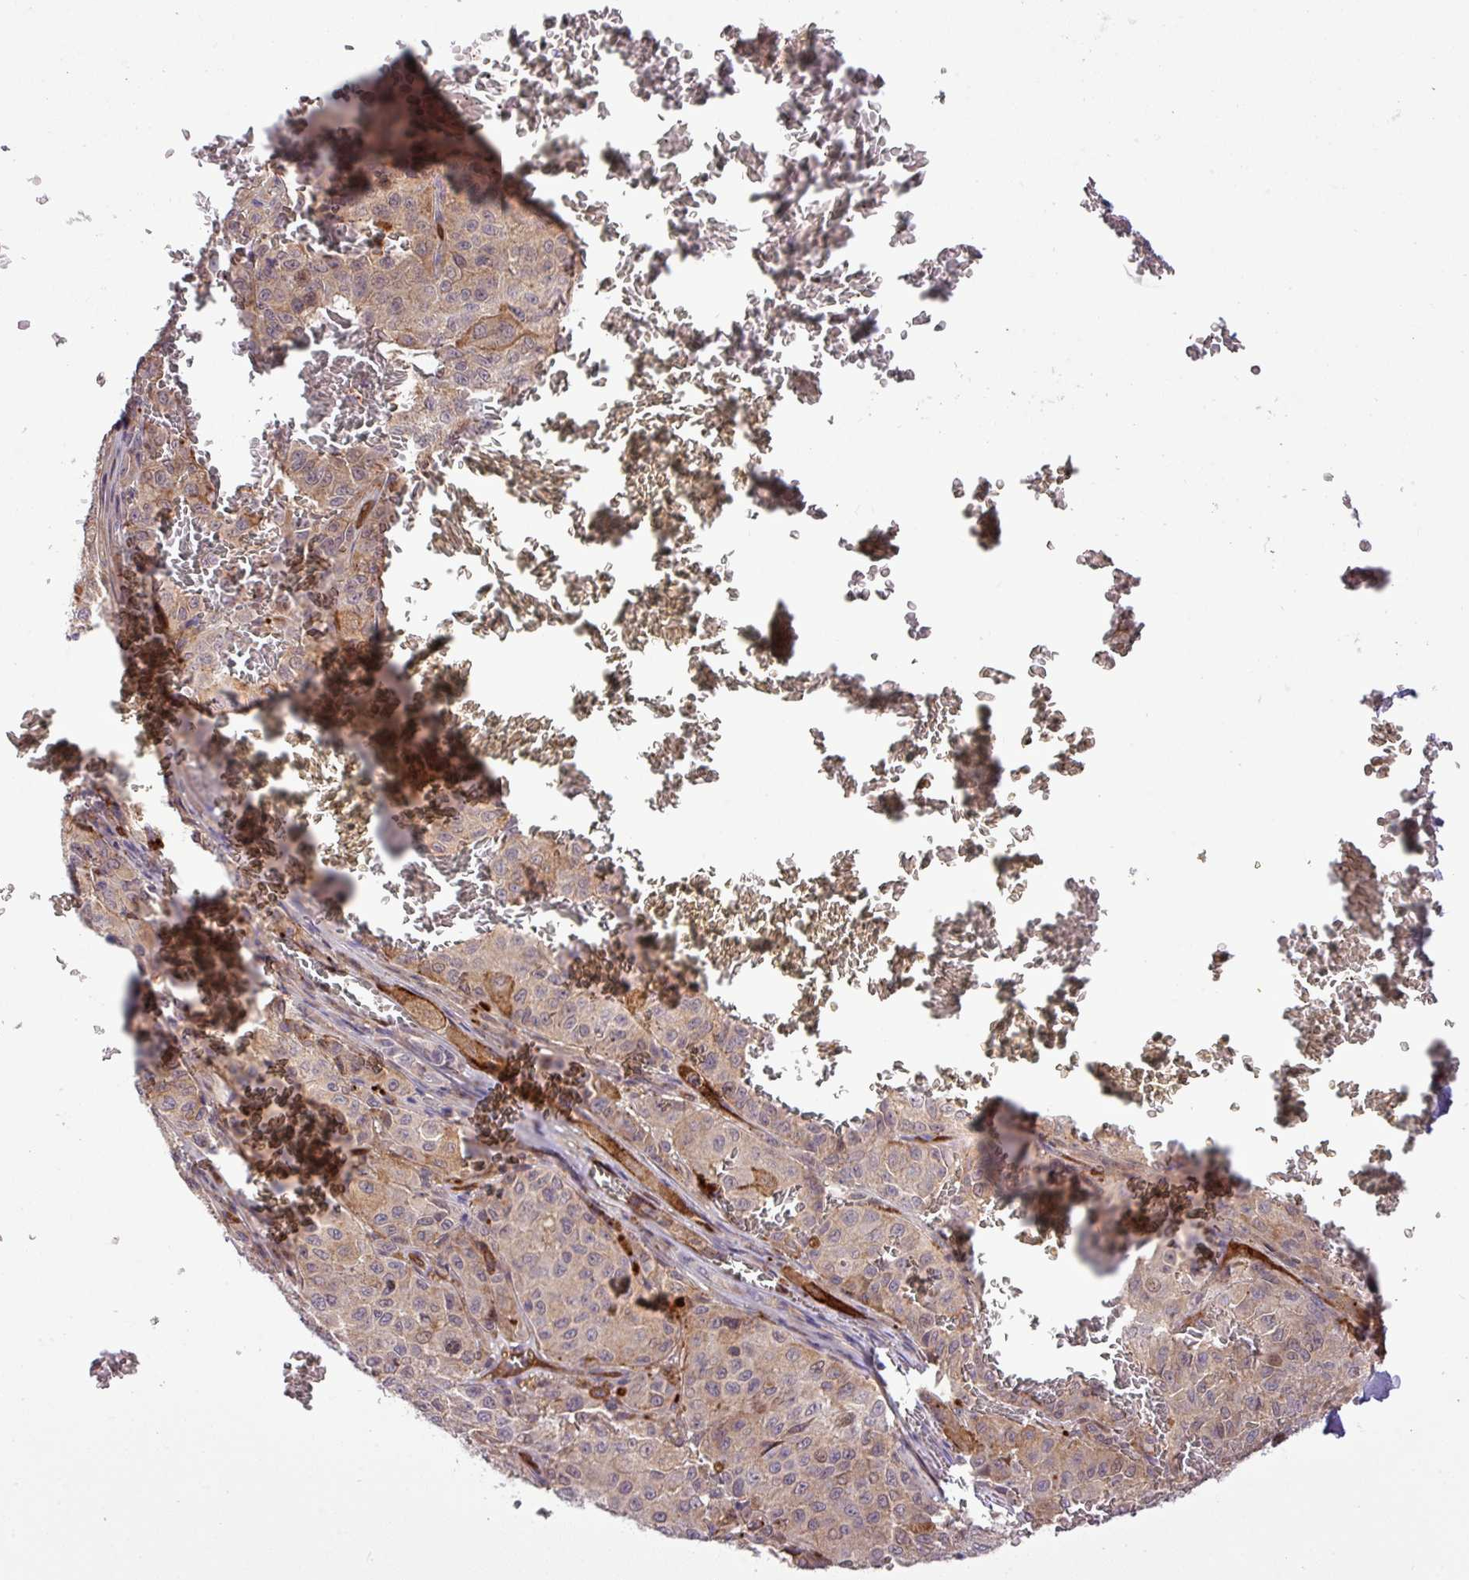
{"staining": {"intensity": "moderate", "quantity": "<25%", "location": "cytoplasmic/membranous"}, "tissue": "melanoma", "cell_type": "Tumor cells", "image_type": "cancer", "snomed": [{"axis": "morphology", "description": "Malignant melanoma, NOS"}, {"axis": "topography", "description": "Skin"}], "caption": "Human malignant melanoma stained with a protein marker displays moderate staining in tumor cells.", "gene": "CARHSP1", "patient": {"sex": "female", "age": 63}}